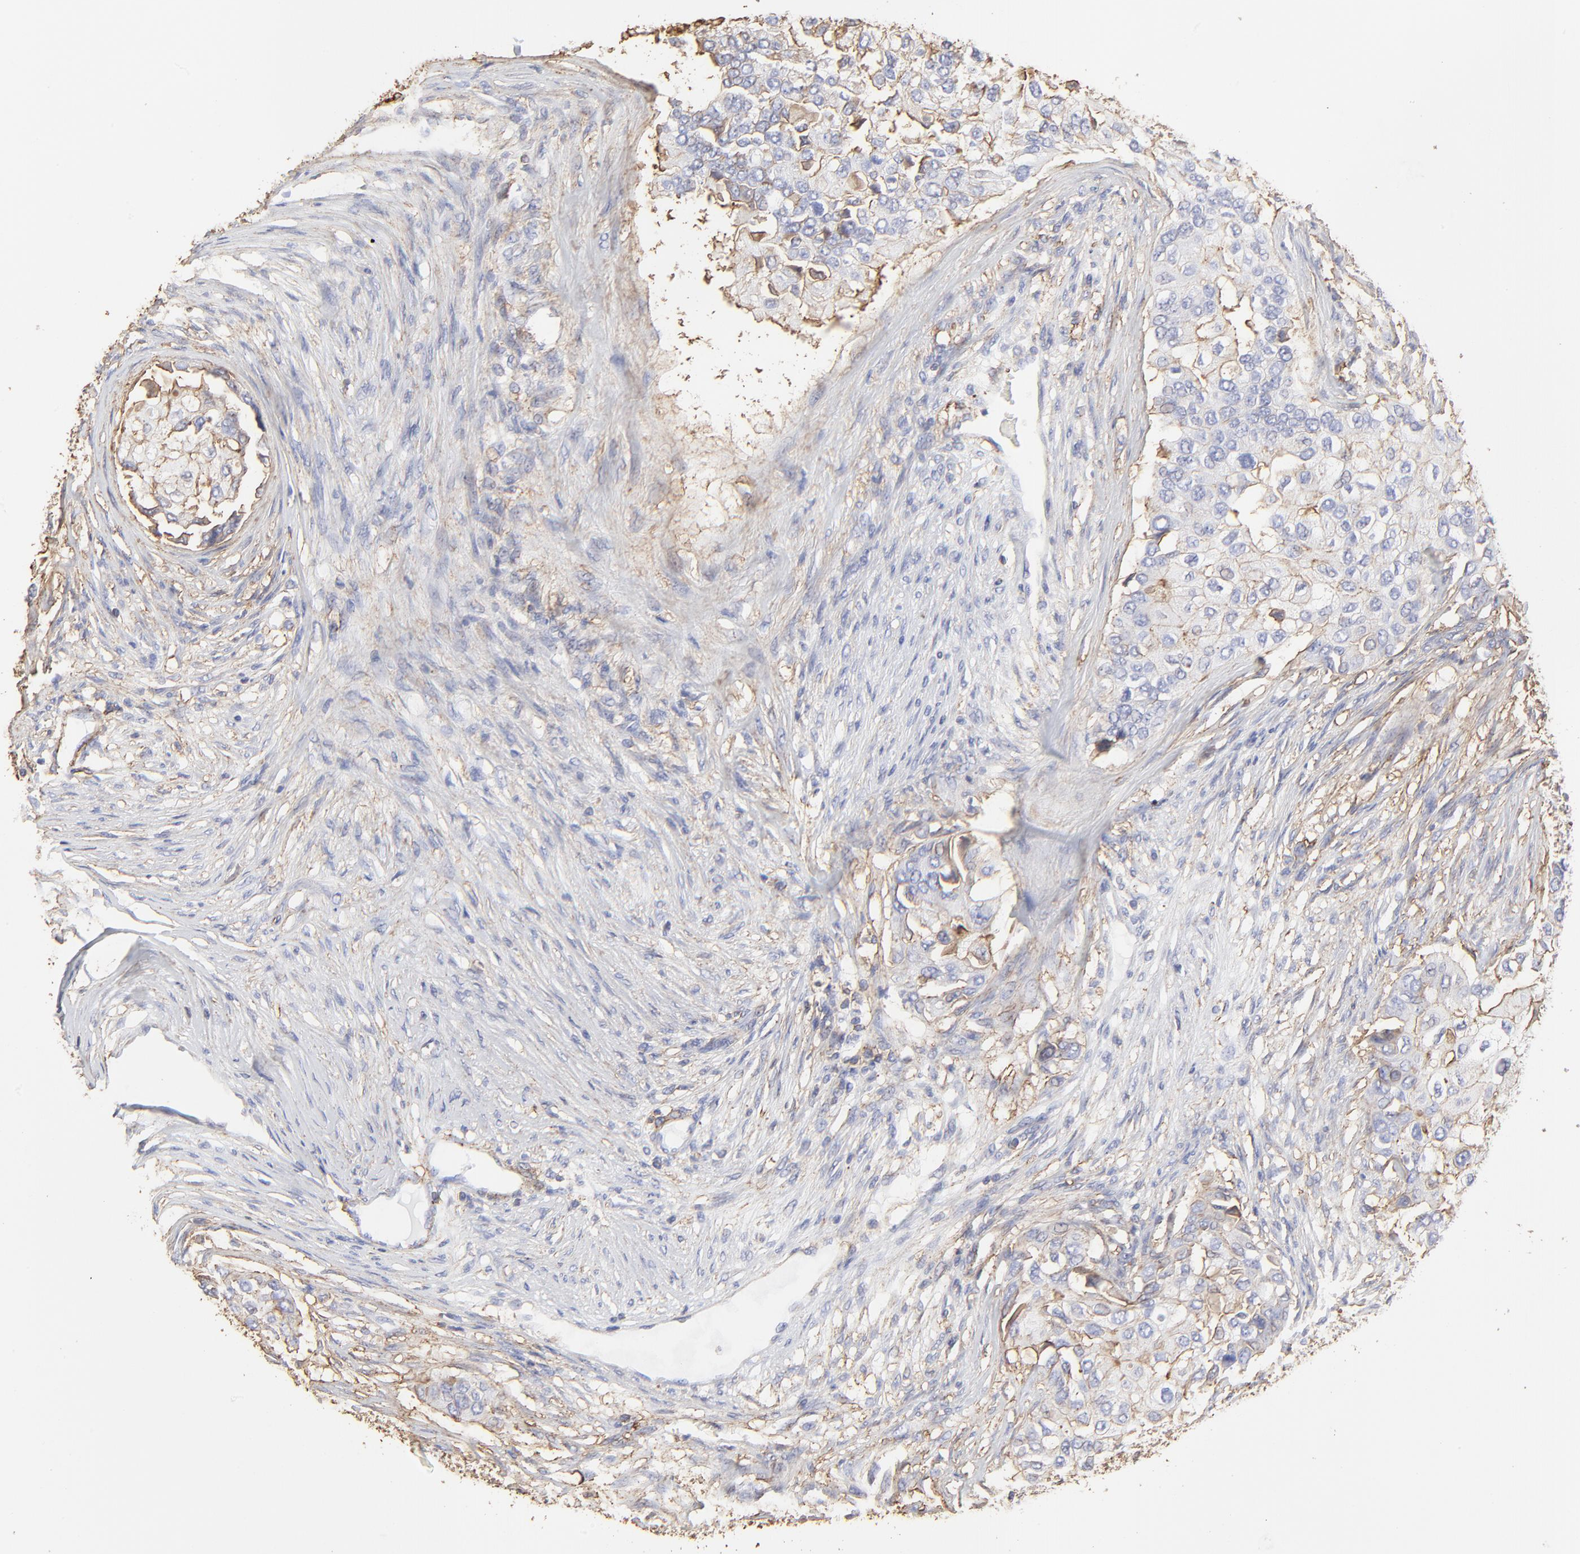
{"staining": {"intensity": "negative", "quantity": "none", "location": "none"}, "tissue": "breast cancer", "cell_type": "Tumor cells", "image_type": "cancer", "snomed": [{"axis": "morphology", "description": "Normal tissue, NOS"}, {"axis": "morphology", "description": "Duct carcinoma"}, {"axis": "topography", "description": "Breast"}], "caption": "This is a photomicrograph of immunohistochemistry staining of breast cancer (invasive ductal carcinoma), which shows no positivity in tumor cells.", "gene": "ANXA6", "patient": {"sex": "female", "age": 49}}